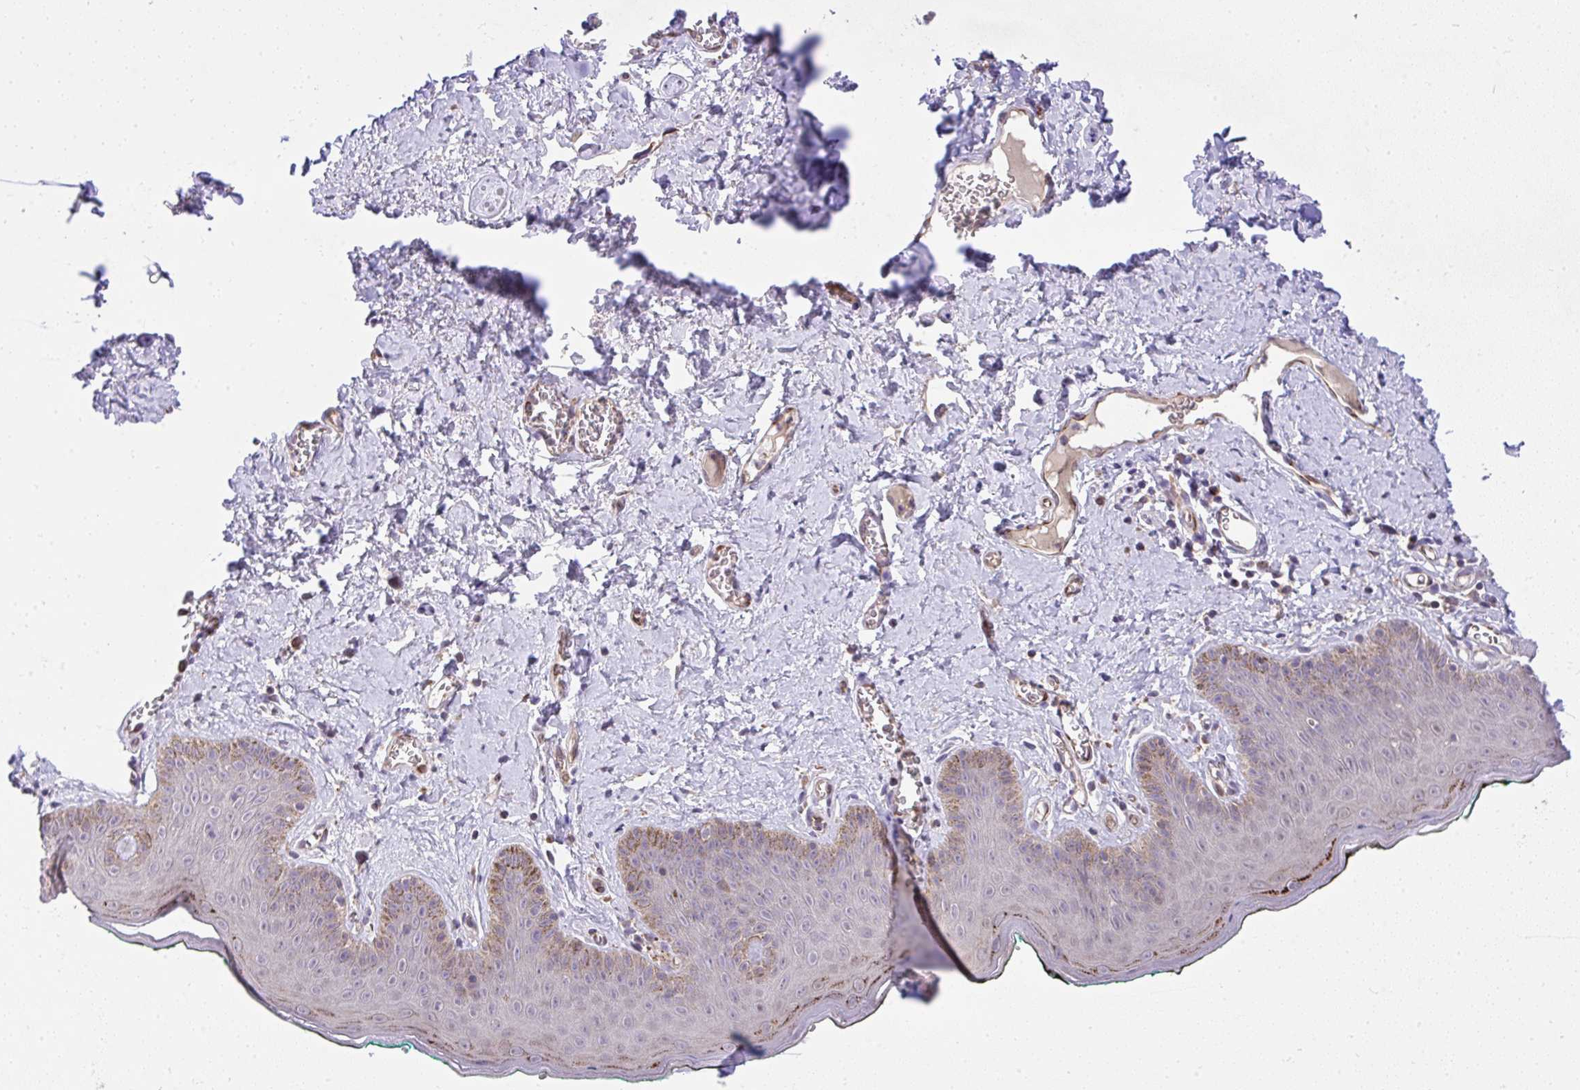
{"staining": {"intensity": "strong", "quantity": "<25%", "location": "cytoplasmic/membranous,nuclear"}, "tissue": "skin", "cell_type": "Epidermal cells", "image_type": "normal", "snomed": [{"axis": "morphology", "description": "Normal tissue, NOS"}, {"axis": "topography", "description": "Vulva"}, {"axis": "topography", "description": "Peripheral nerve tissue"}], "caption": "DAB immunohistochemical staining of normal human skin shows strong cytoplasmic/membranous,nuclear protein staining in approximately <25% of epidermal cells.", "gene": "CHIA", "patient": {"sex": "female", "age": 66}}